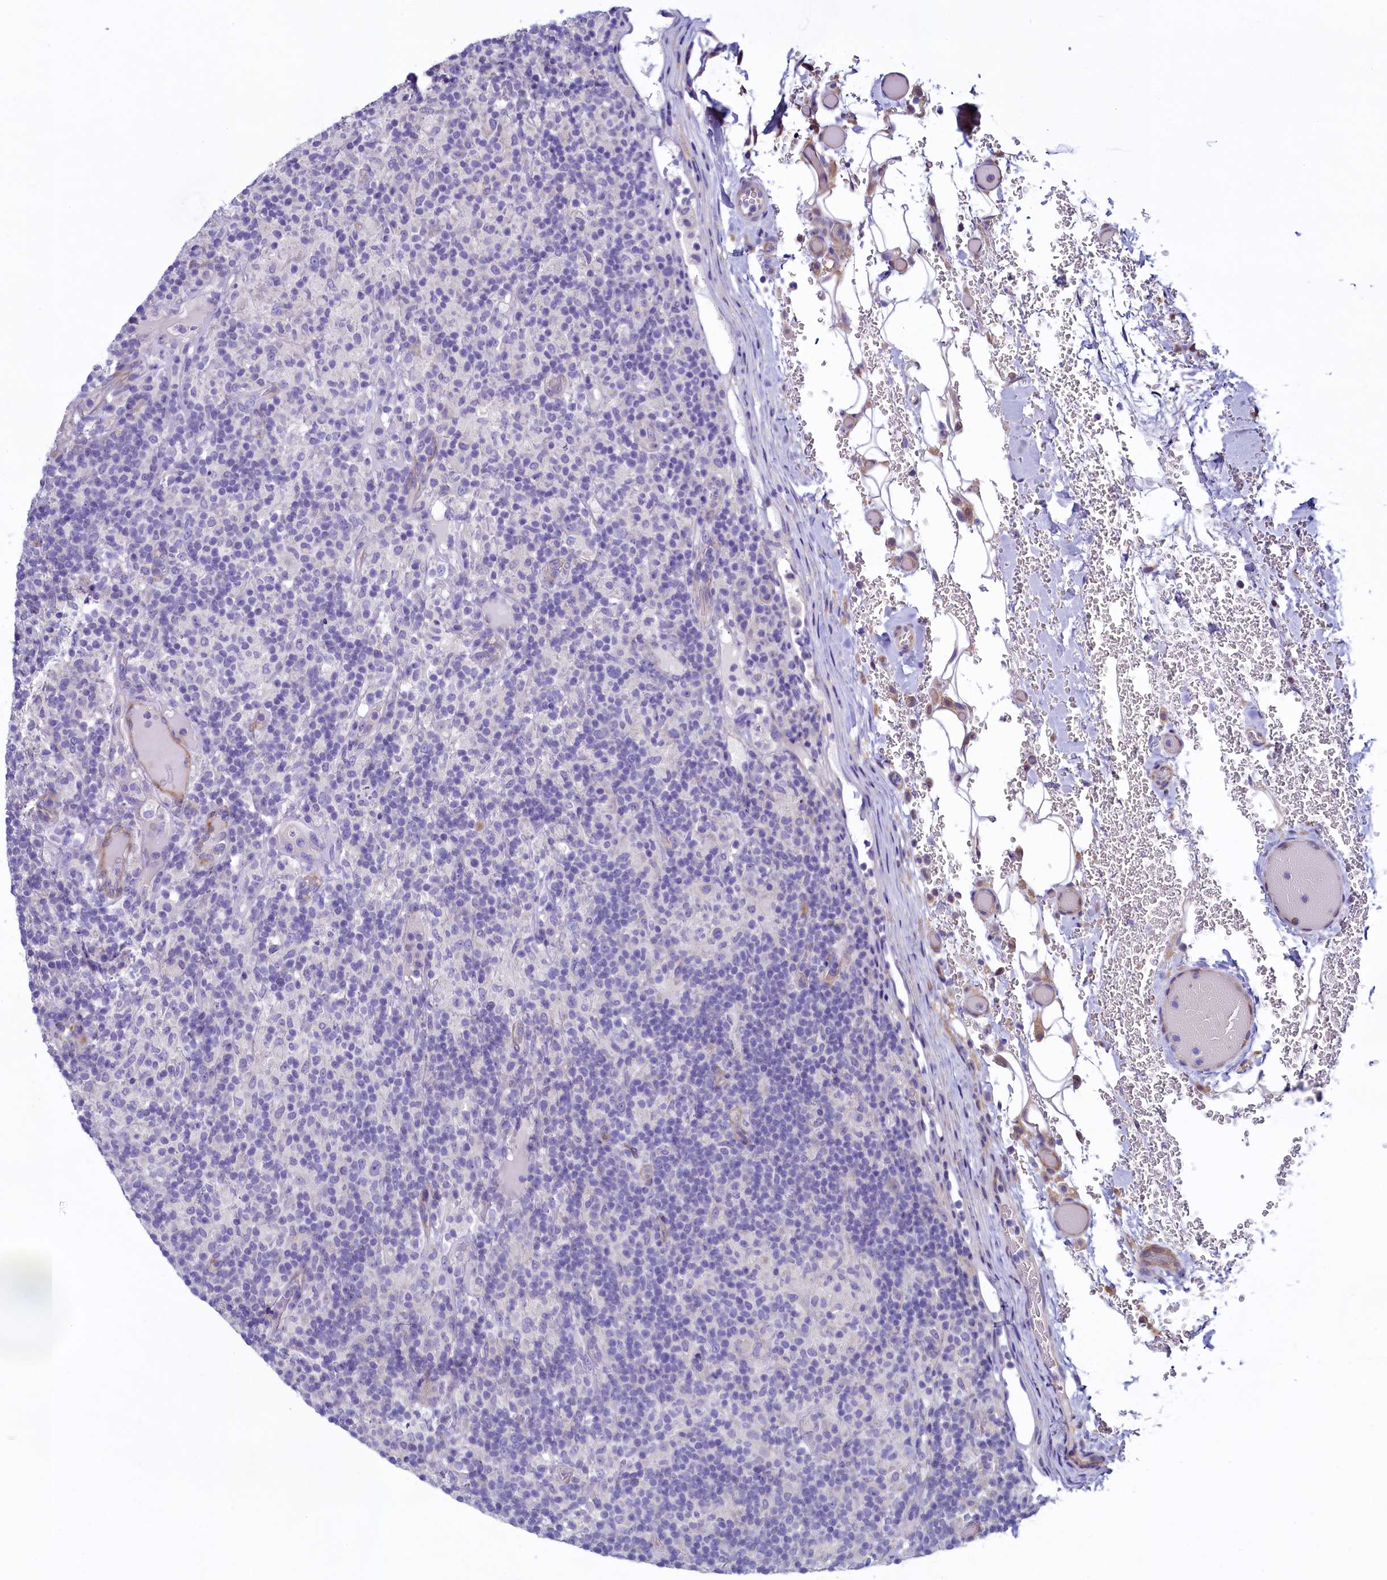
{"staining": {"intensity": "negative", "quantity": "none", "location": "none"}, "tissue": "lymphoma", "cell_type": "Tumor cells", "image_type": "cancer", "snomed": [{"axis": "morphology", "description": "Hodgkin's disease, NOS"}, {"axis": "topography", "description": "Lymph node"}], "caption": "Tumor cells are negative for brown protein staining in Hodgkin's disease.", "gene": "KRBOX5", "patient": {"sex": "male", "age": 70}}